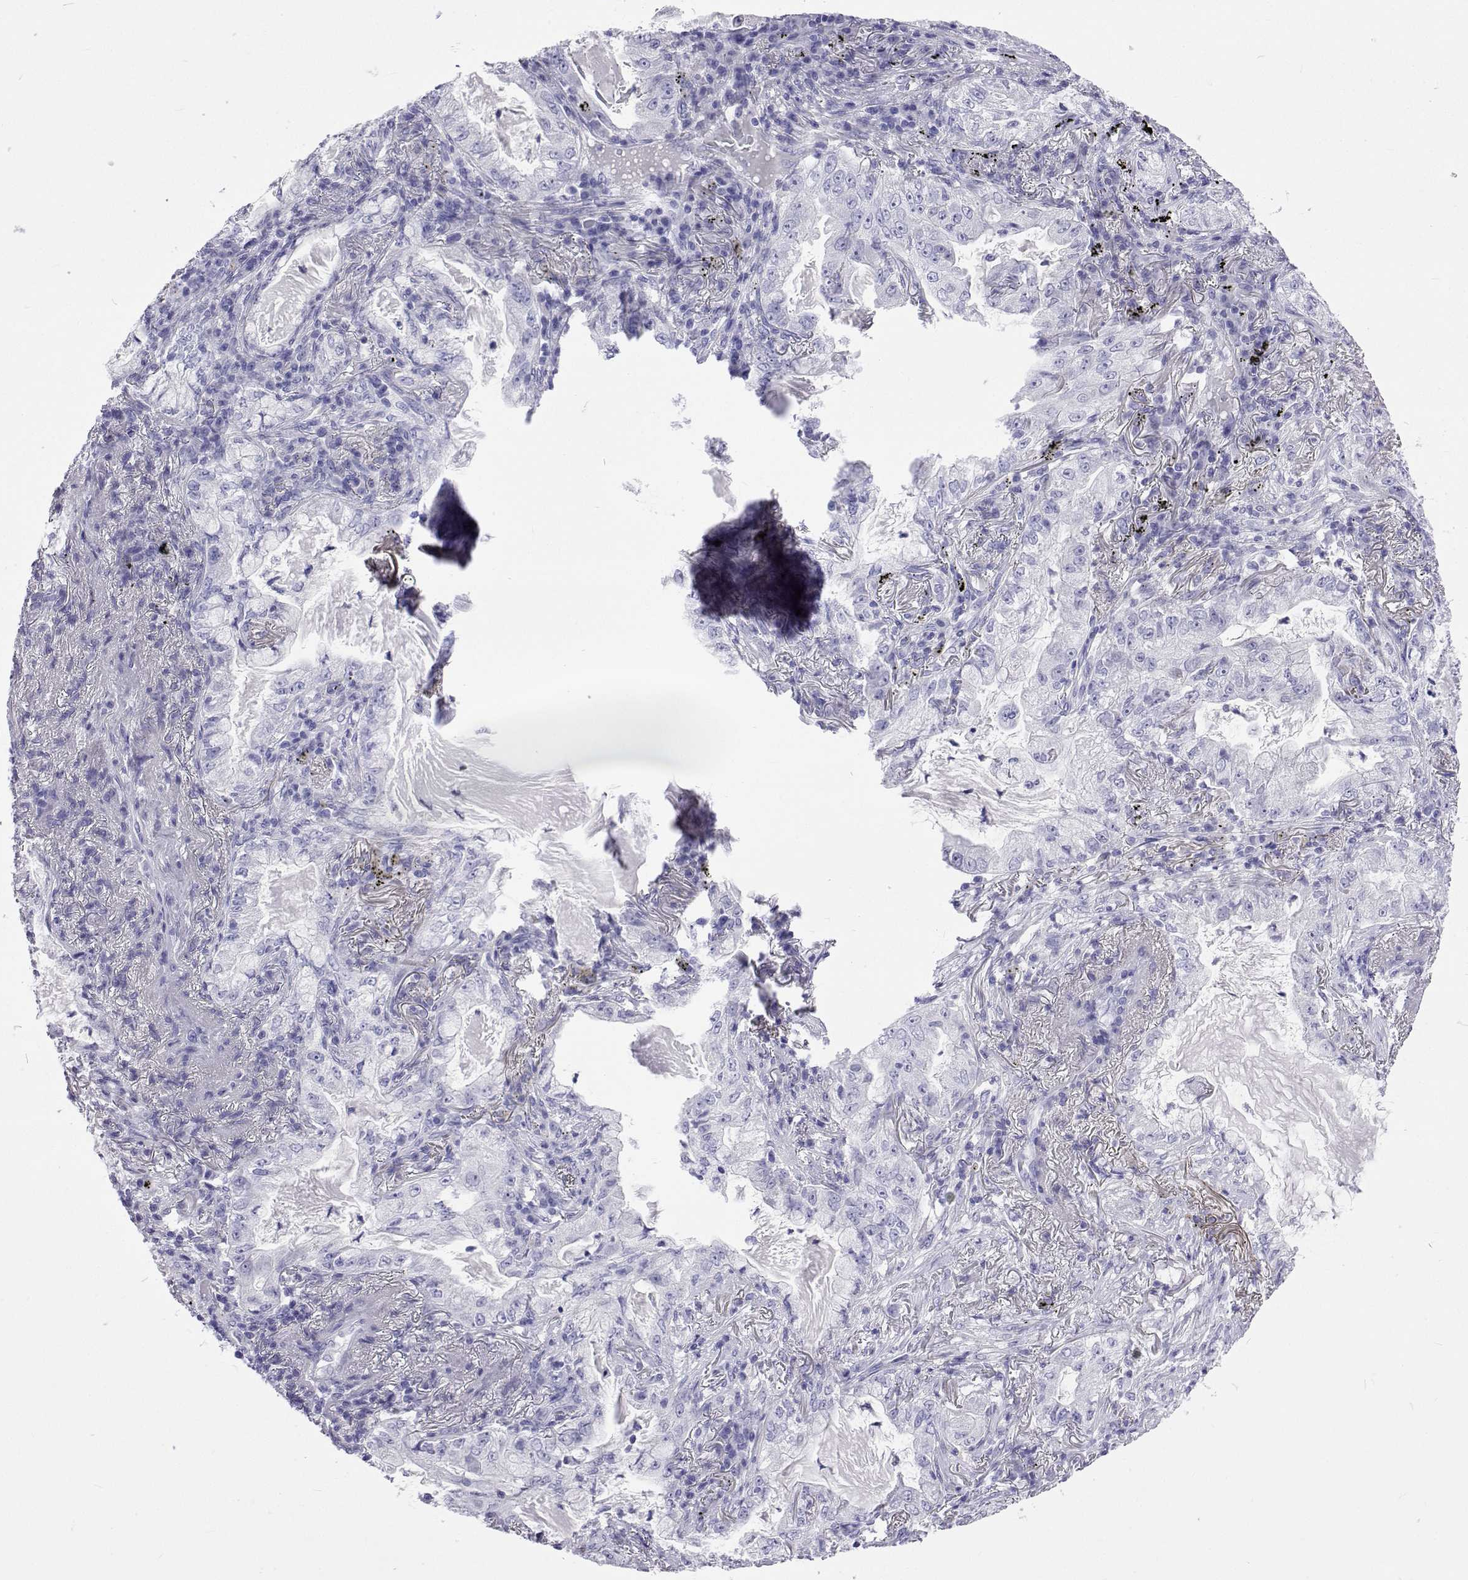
{"staining": {"intensity": "negative", "quantity": "none", "location": "none"}, "tissue": "lung cancer", "cell_type": "Tumor cells", "image_type": "cancer", "snomed": [{"axis": "morphology", "description": "Adenocarcinoma, NOS"}, {"axis": "topography", "description": "Lung"}], "caption": "Tumor cells show no significant protein expression in lung cancer (adenocarcinoma). (DAB (3,3'-diaminobenzidine) immunohistochemistry (IHC) with hematoxylin counter stain).", "gene": "UMODL1", "patient": {"sex": "female", "age": 73}}